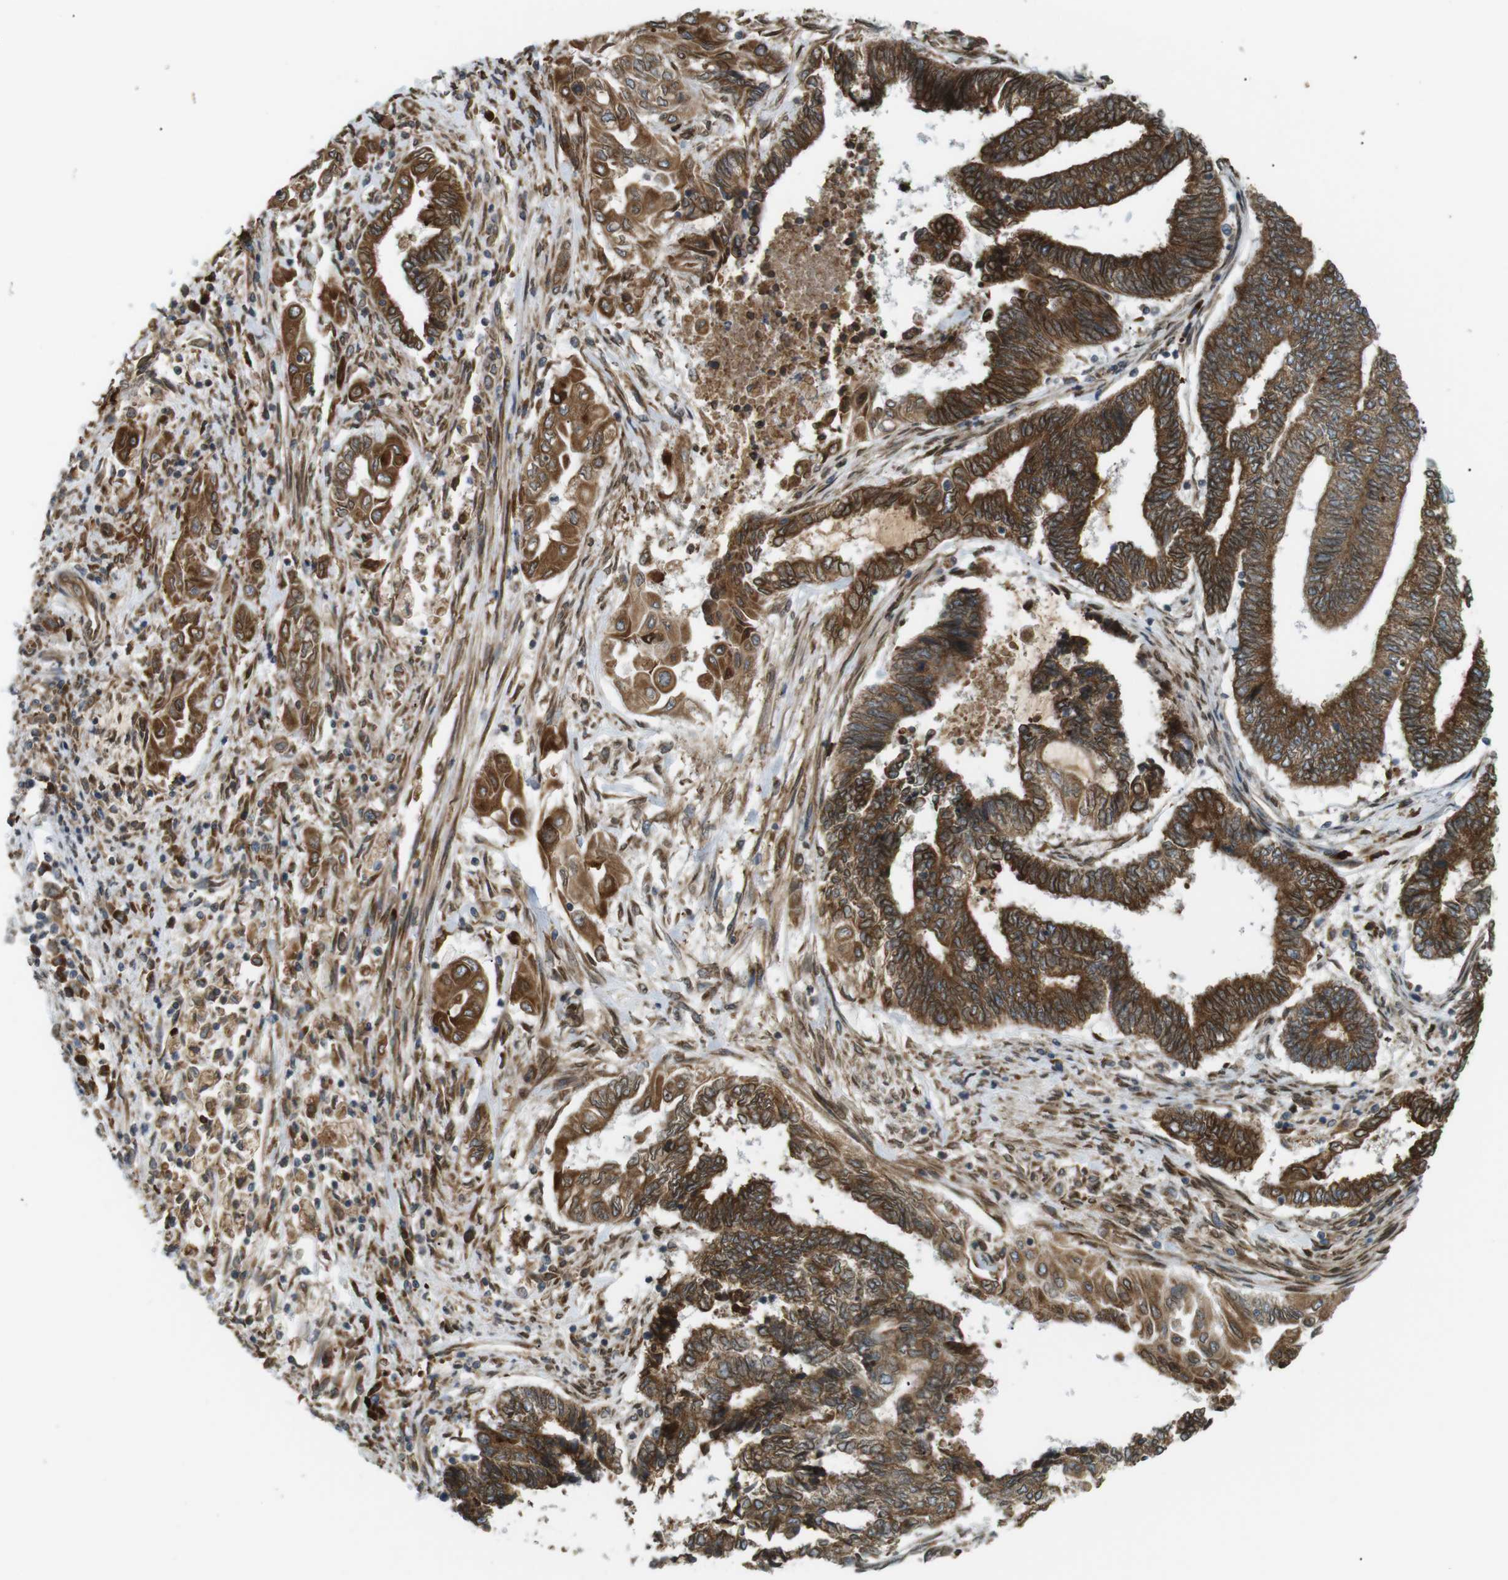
{"staining": {"intensity": "strong", "quantity": ">75%", "location": "cytoplasmic/membranous"}, "tissue": "endometrial cancer", "cell_type": "Tumor cells", "image_type": "cancer", "snomed": [{"axis": "morphology", "description": "Adenocarcinoma, NOS"}, {"axis": "topography", "description": "Uterus"}, {"axis": "topography", "description": "Endometrium"}], "caption": "Endometrial cancer stained for a protein demonstrates strong cytoplasmic/membranous positivity in tumor cells.", "gene": "TMED4", "patient": {"sex": "female", "age": 70}}